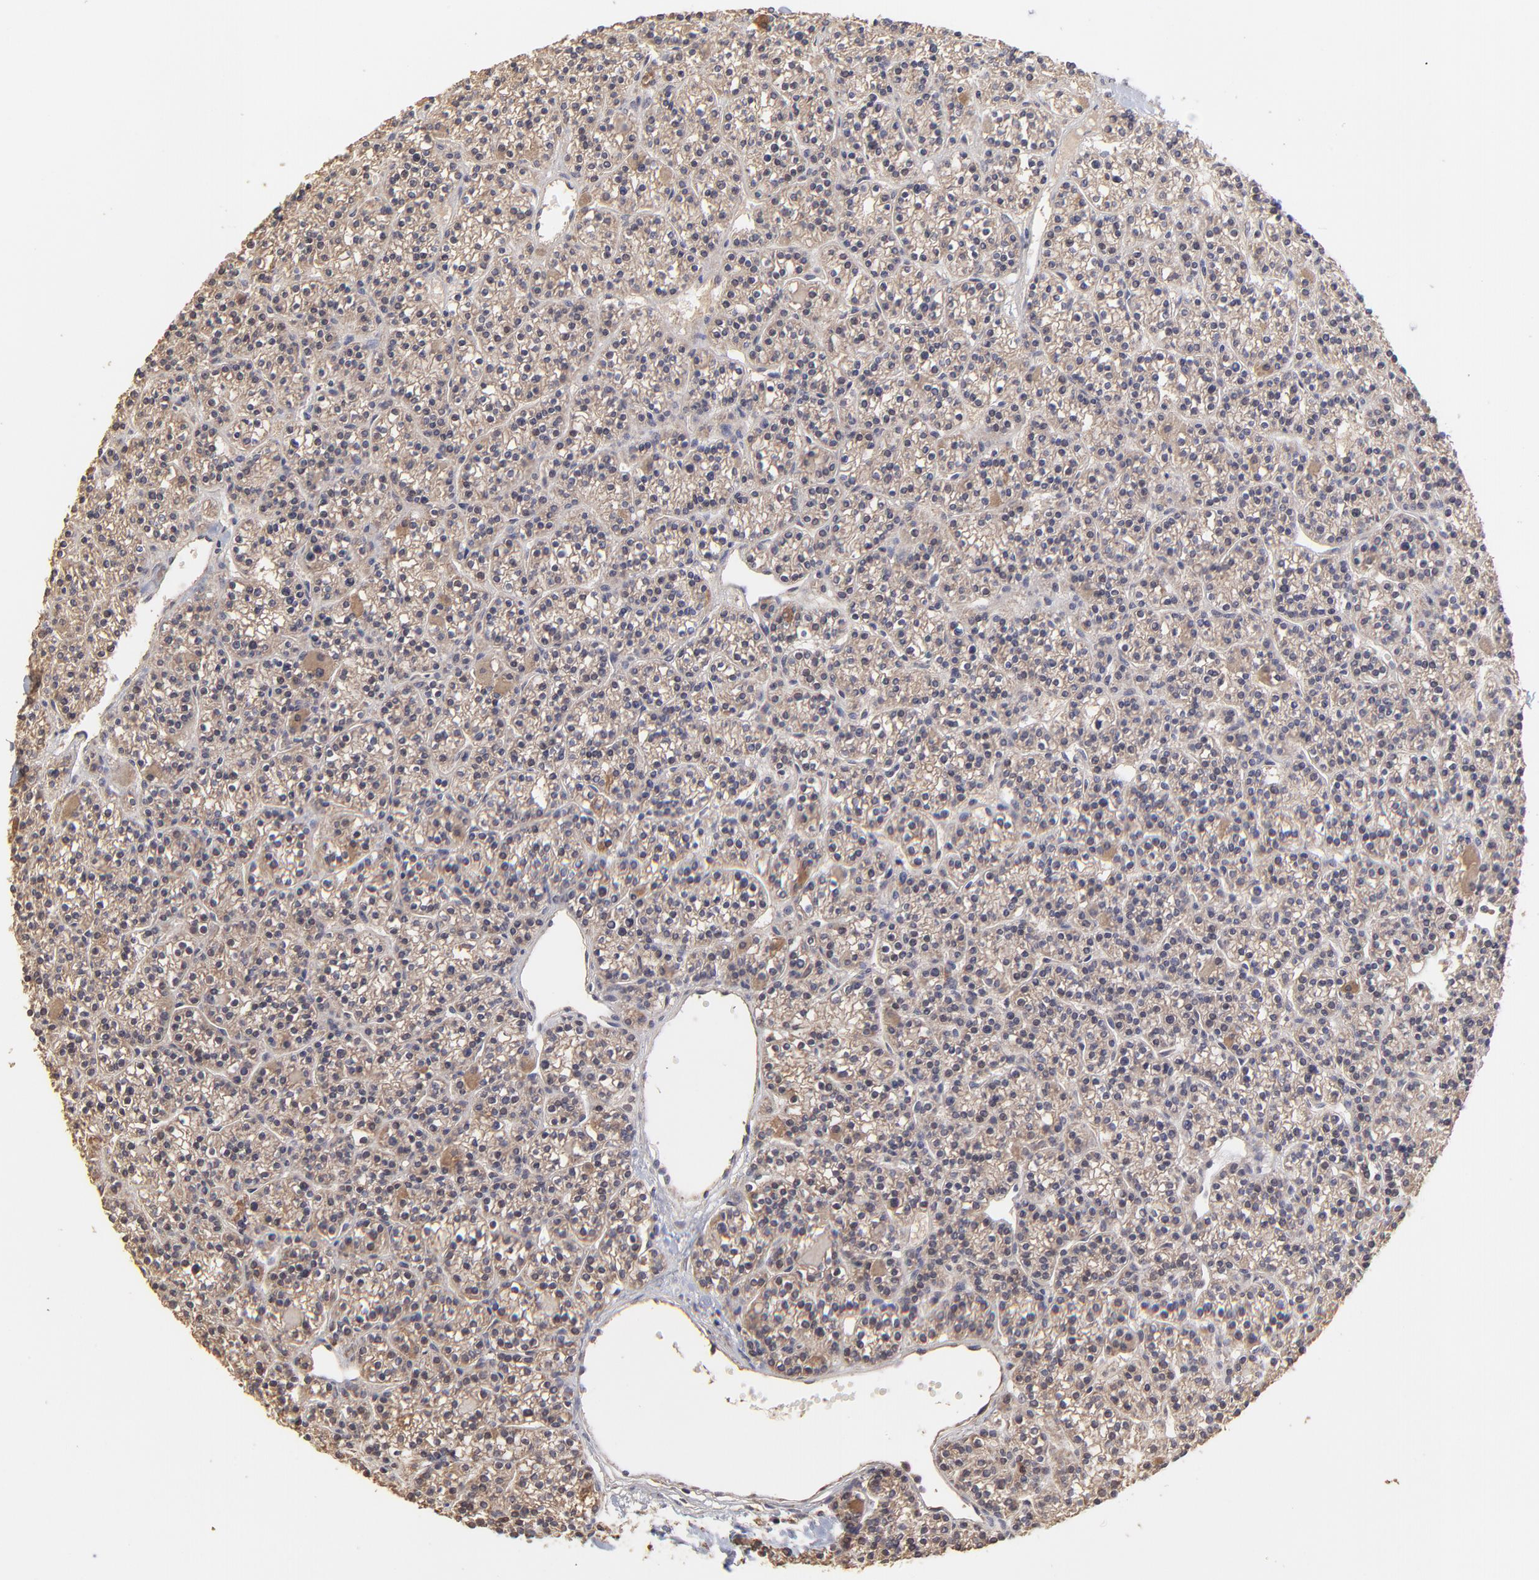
{"staining": {"intensity": "weak", "quantity": ">75%", "location": "cytoplasmic/membranous"}, "tissue": "parathyroid gland", "cell_type": "Glandular cells", "image_type": "normal", "snomed": [{"axis": "morphology", "description": "Normal tissue, NOS"}, {"axis": "topography", "description": "Parathyroid gland"}], "caption": "Immunohistochemistry (DAB) staining of benign human parathyroid gland shows weak cytoplasmic/membranous protein expression in about >75% of glandular cells.", "gene": "STON2", "patient": {"sex": "female", "age": 50}}